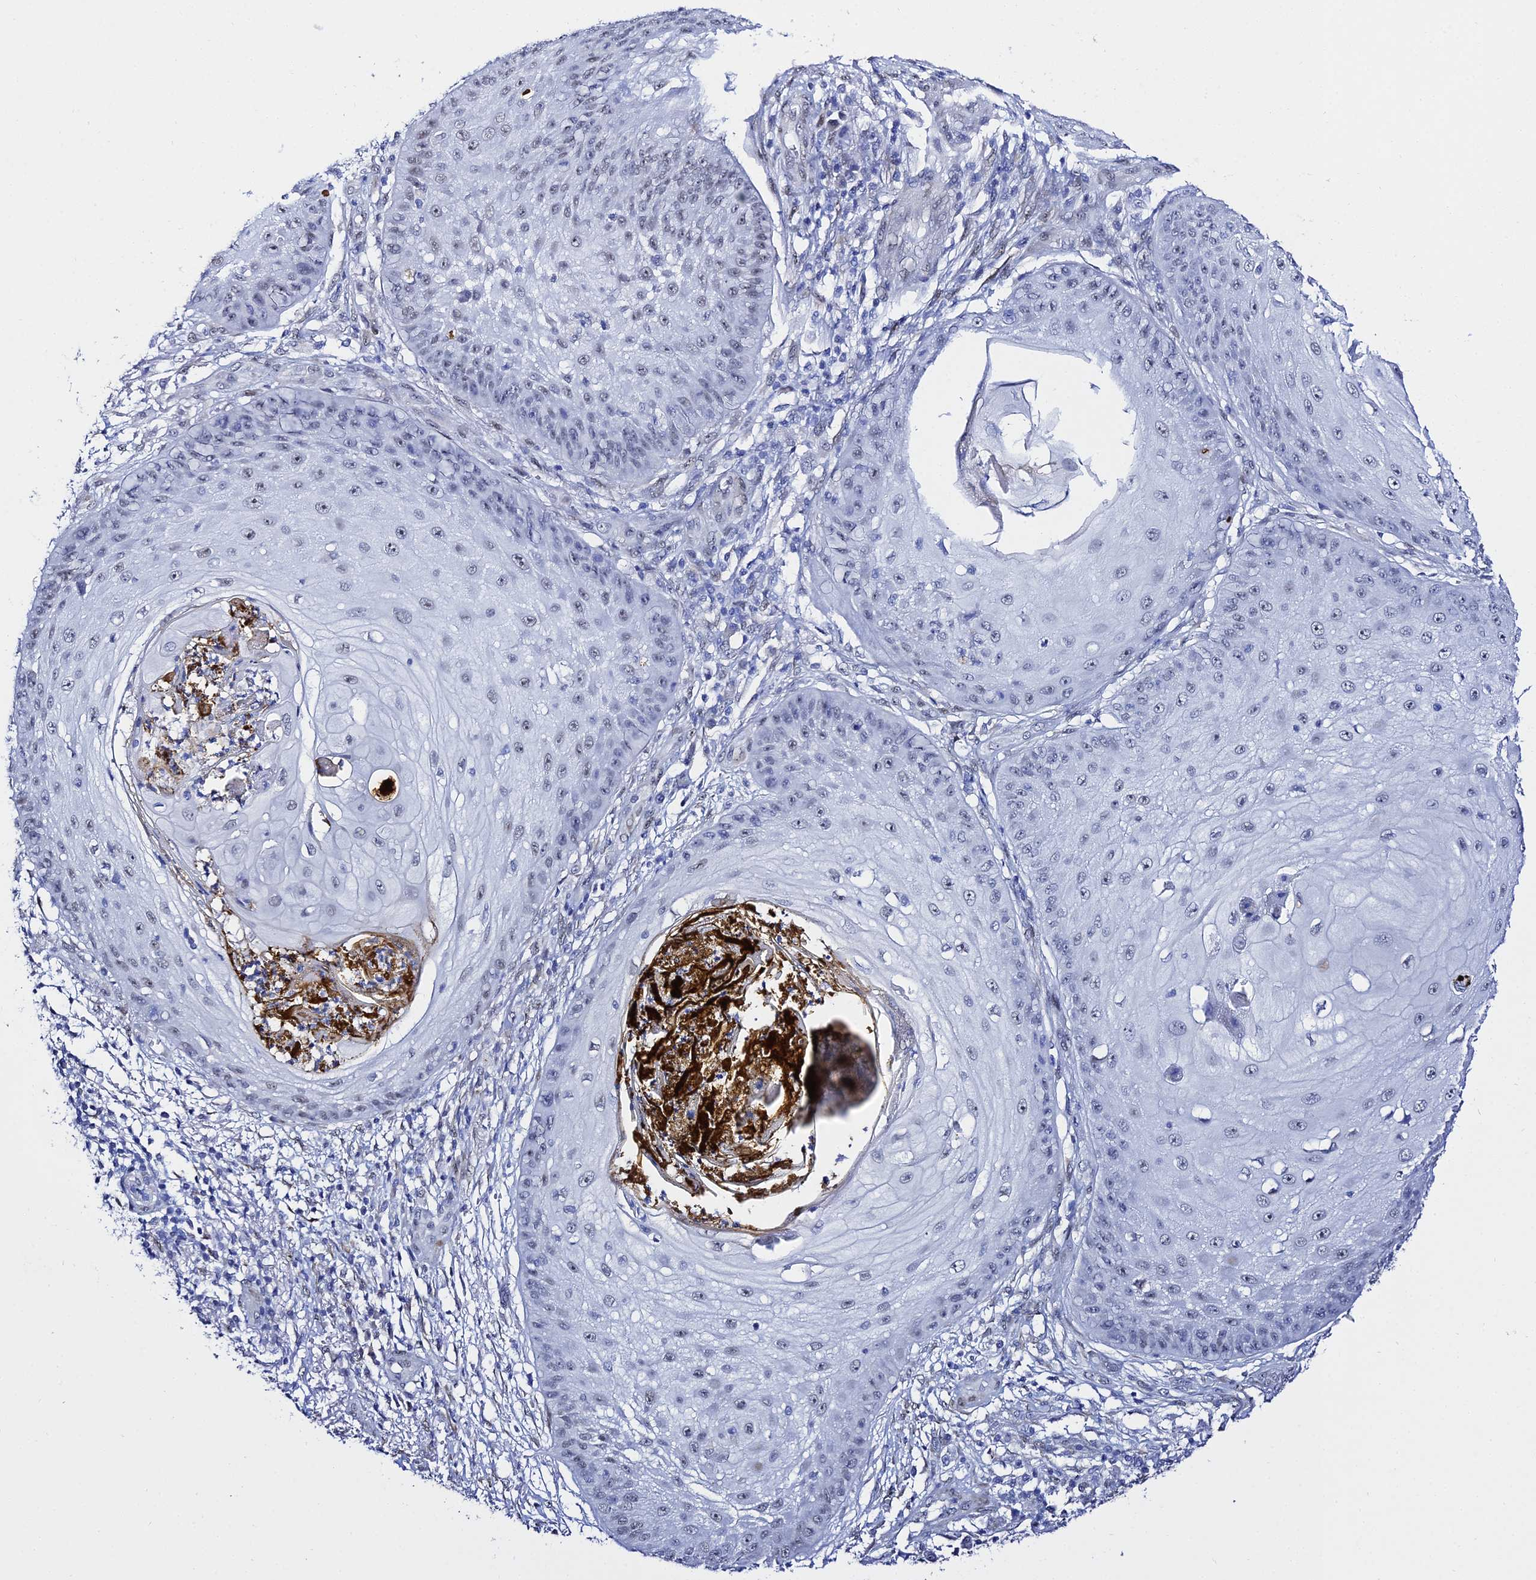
{"staining": {"intensity": "negative", "quantity": "none", "location": "none"}, "tissue": "skin cancer", "cell_type": "Tumor cells", "image_type": "cancer", "snomed": [{"axis": "morphology", "description": "Squamous cell carcinoma, NOS"}, {"axis": "topography", "description": "Skin"}], "caption": "This is an IHC image of skin cancer (squamous cell carcinoma). There is no staining in tumor cells.", "gene": "POFUT2", "patient": {"sex": "male", "age": 70}}